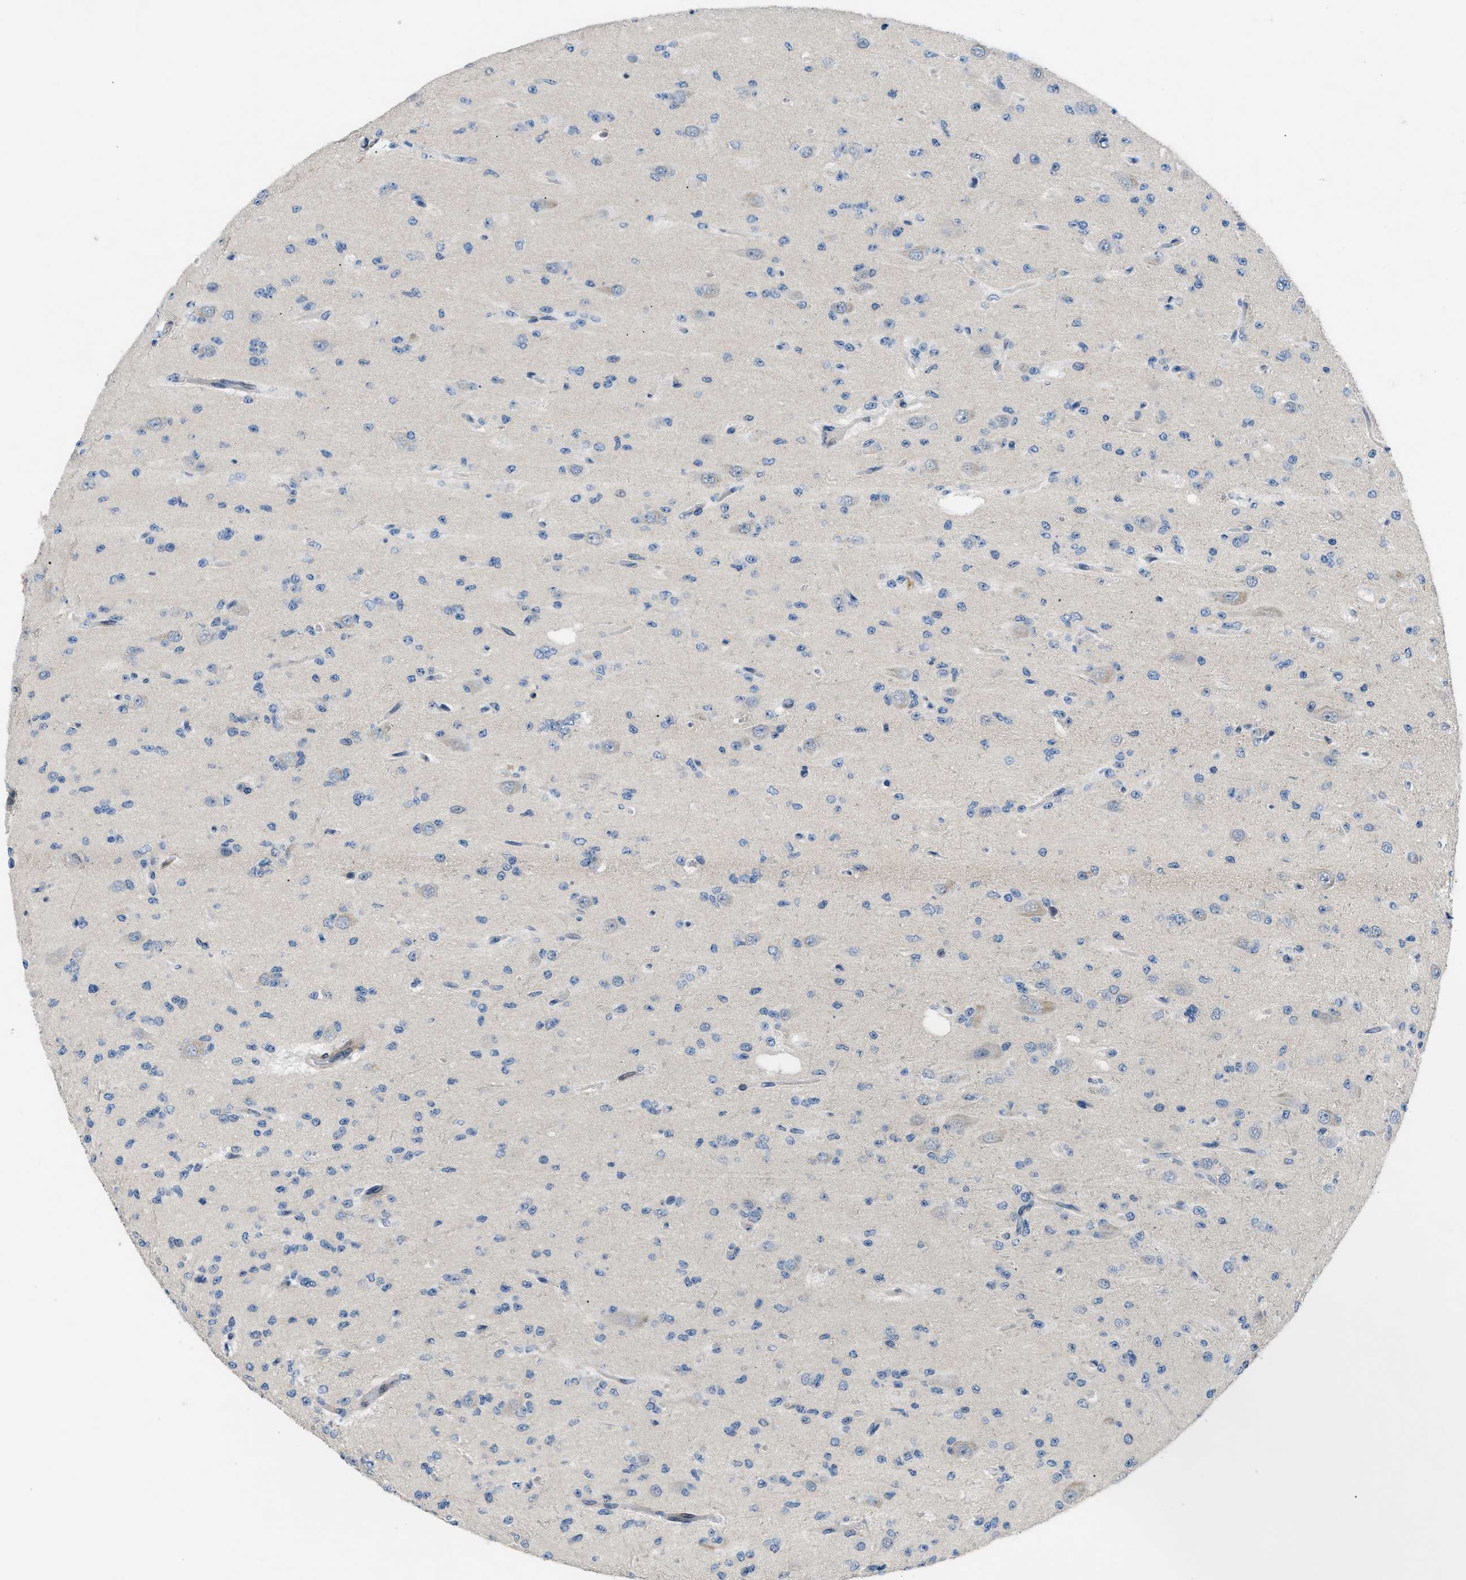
{"staining": {"intensity": "negative", "quantity": "none", "location": "none"}, "tissue": "glioma", "cell_type": "Tumor cells", "image_type": "cancer", "snomed": [{"axis": "morphology", "description": "Glioma, malignant, Low grade"}, {"axis": "topography", "description": "Brain"}], "caption": "Malignant glioma (low-grade) was stained to show a protein in brown. There is no significant positivity in tumor cells.", "gene": "FDCSP", "patient": {"sex": "male", "age": 38}}